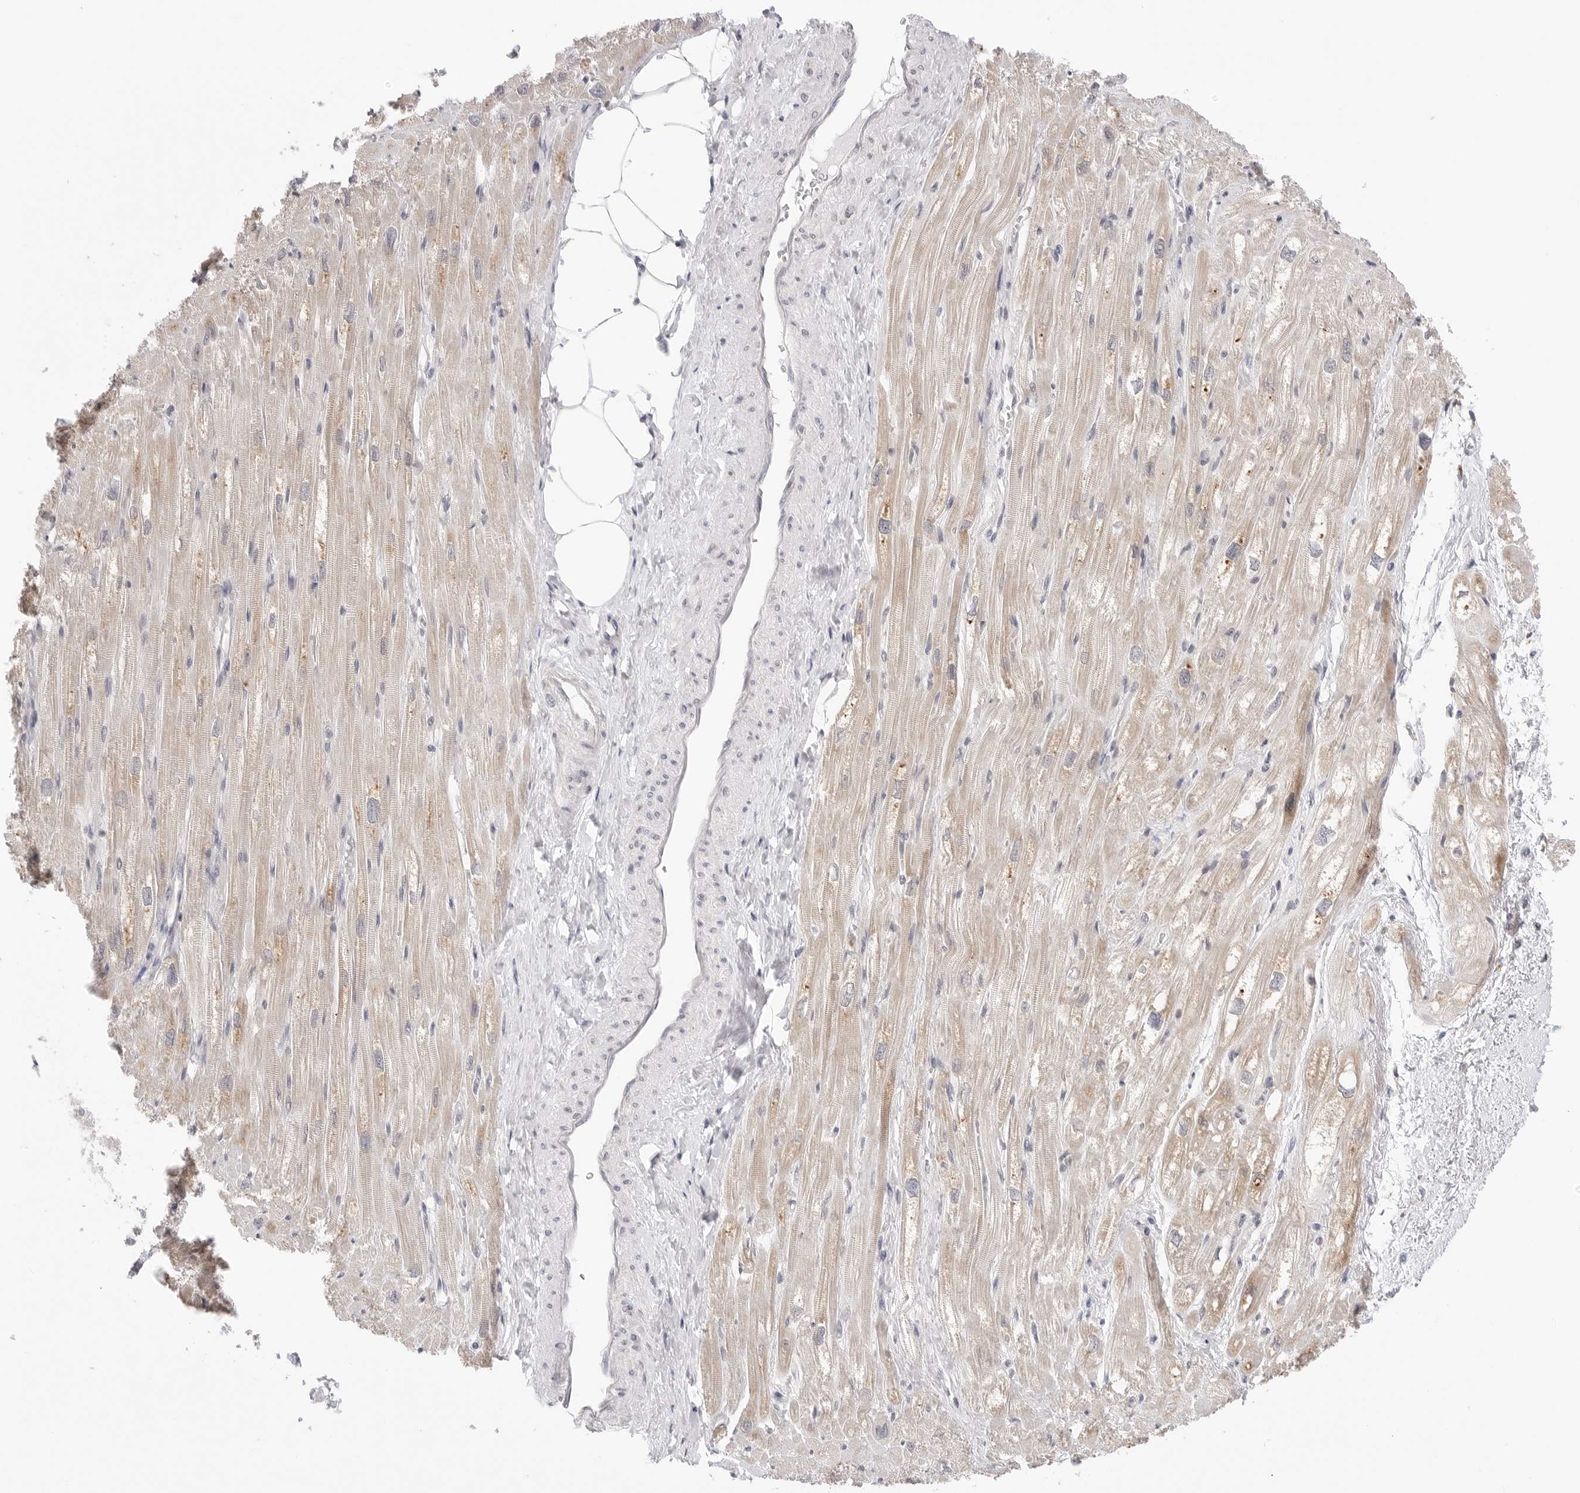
{"staining": {"intensity": "moderate", "quantity": "<25%", "location": "cytoplasmic/membranous"}, "tissue": "heart muscle", "cell_type": "Cardiomyocytes", "image_type": "normal", "snomed": [{"axis": "morphology", "description": "Normal tissue, NOS"}, {"axis": "topography", "description": "Heart"}], "caption": "Protein expression by immunohistochemistry shows moderate cytoplasmic/membranous expression in about <25% of cardiomyocytes in benign heart muscle. The staining was performed using DAB (3,3'-diaminobenzidine), with brown indicating positive protein expression. Nuclei are stained blue with hematoxylin.", "gene": "RPN1", "patient": {"sex": "male", "age": 50}}